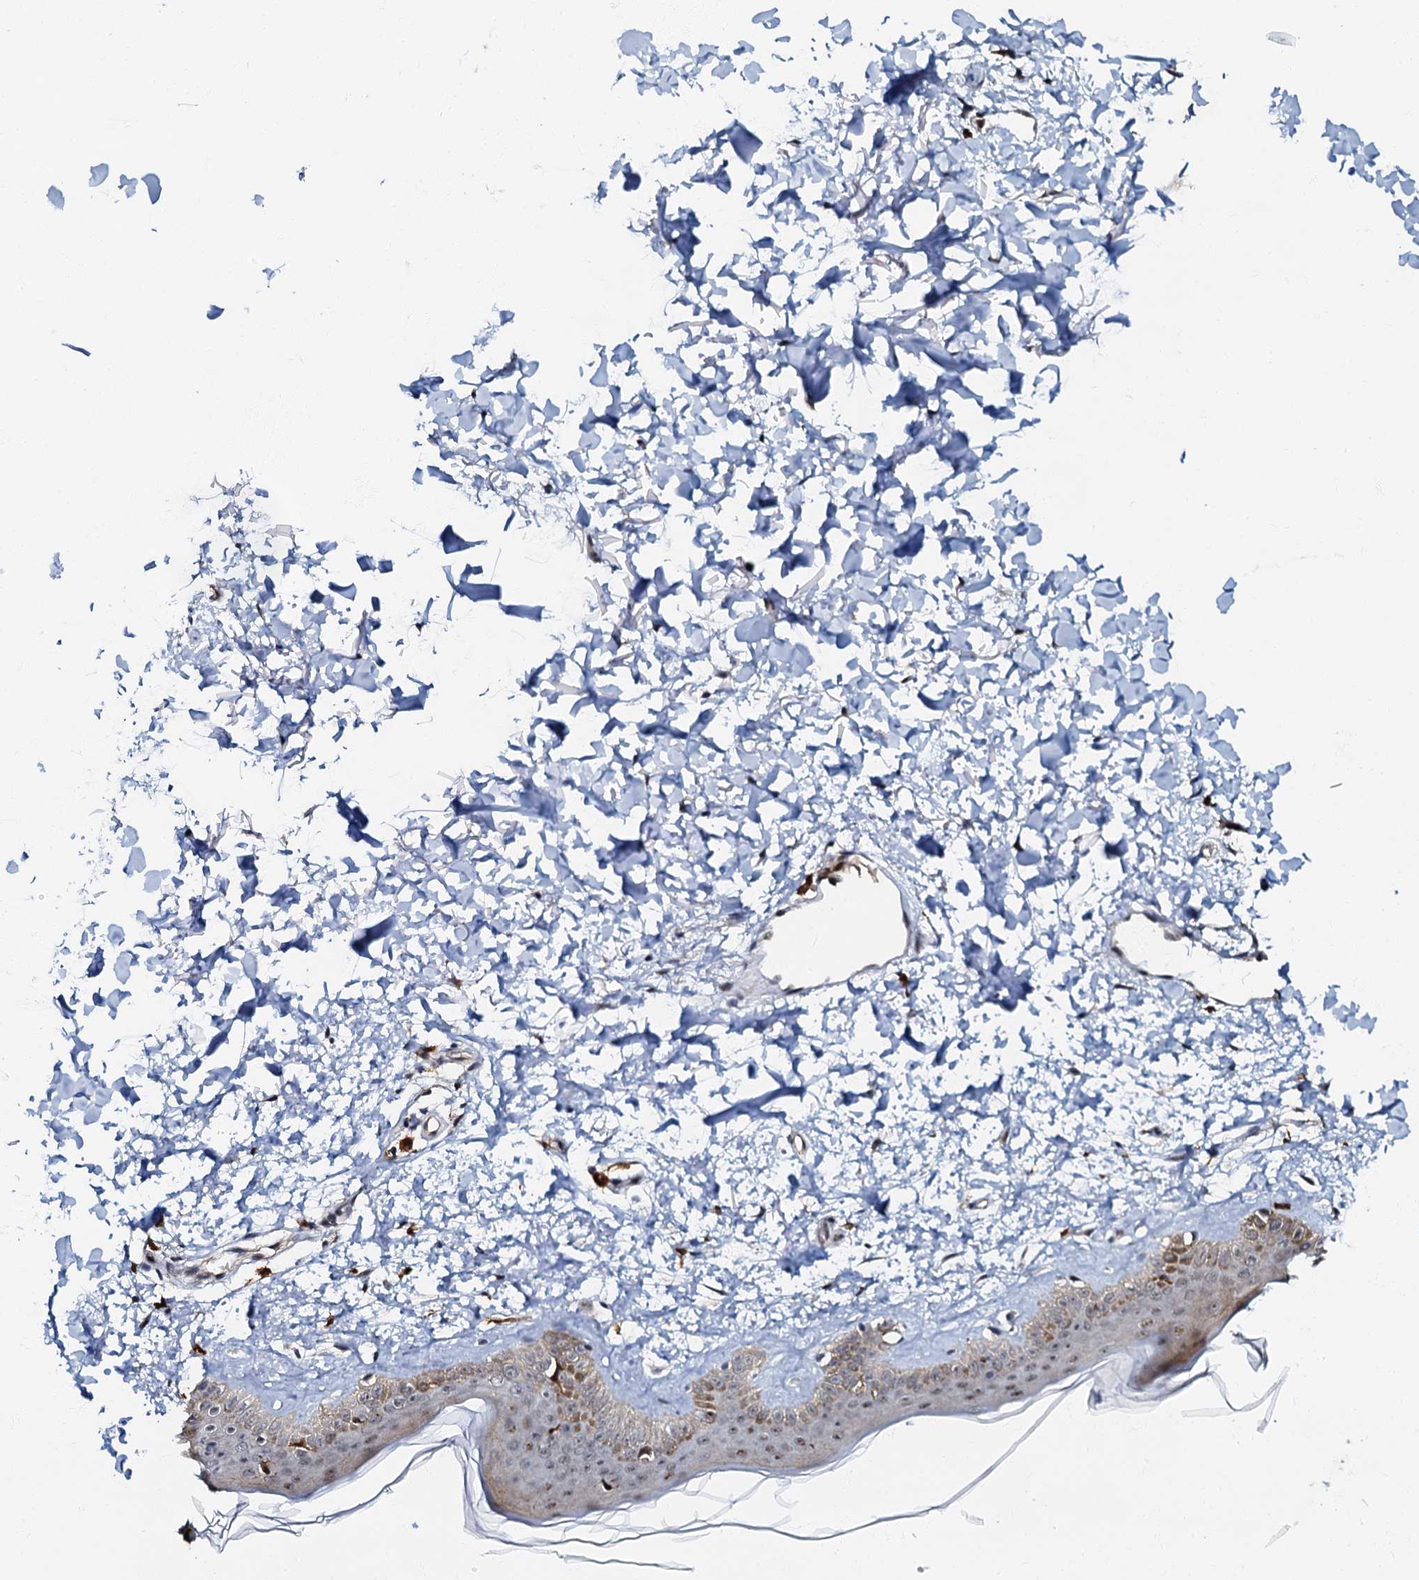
{"staining": {"intensity": "moderate", "quantity": ">75%", "location": "cytoplasmic/membranous,nuclear"}, "tissue": "skin", "cell_type": "Fibroblasts", "image_type": "normal", "snomed": [{"axis": "morphology", "description": "Normal tissue, NOS"}, {"axis": "topography", "description": "Skin"}], "caption": "Immunohistochemistry photomicrograph of unremarkable human skin stained for a protein (brown), which displays medium levels of moderate cytoplasmic/membranous,nuclear positivity in about >75% of fibroblasts.", "gene": "OLAH", "patient": {"sex": "female", "age": 58}}